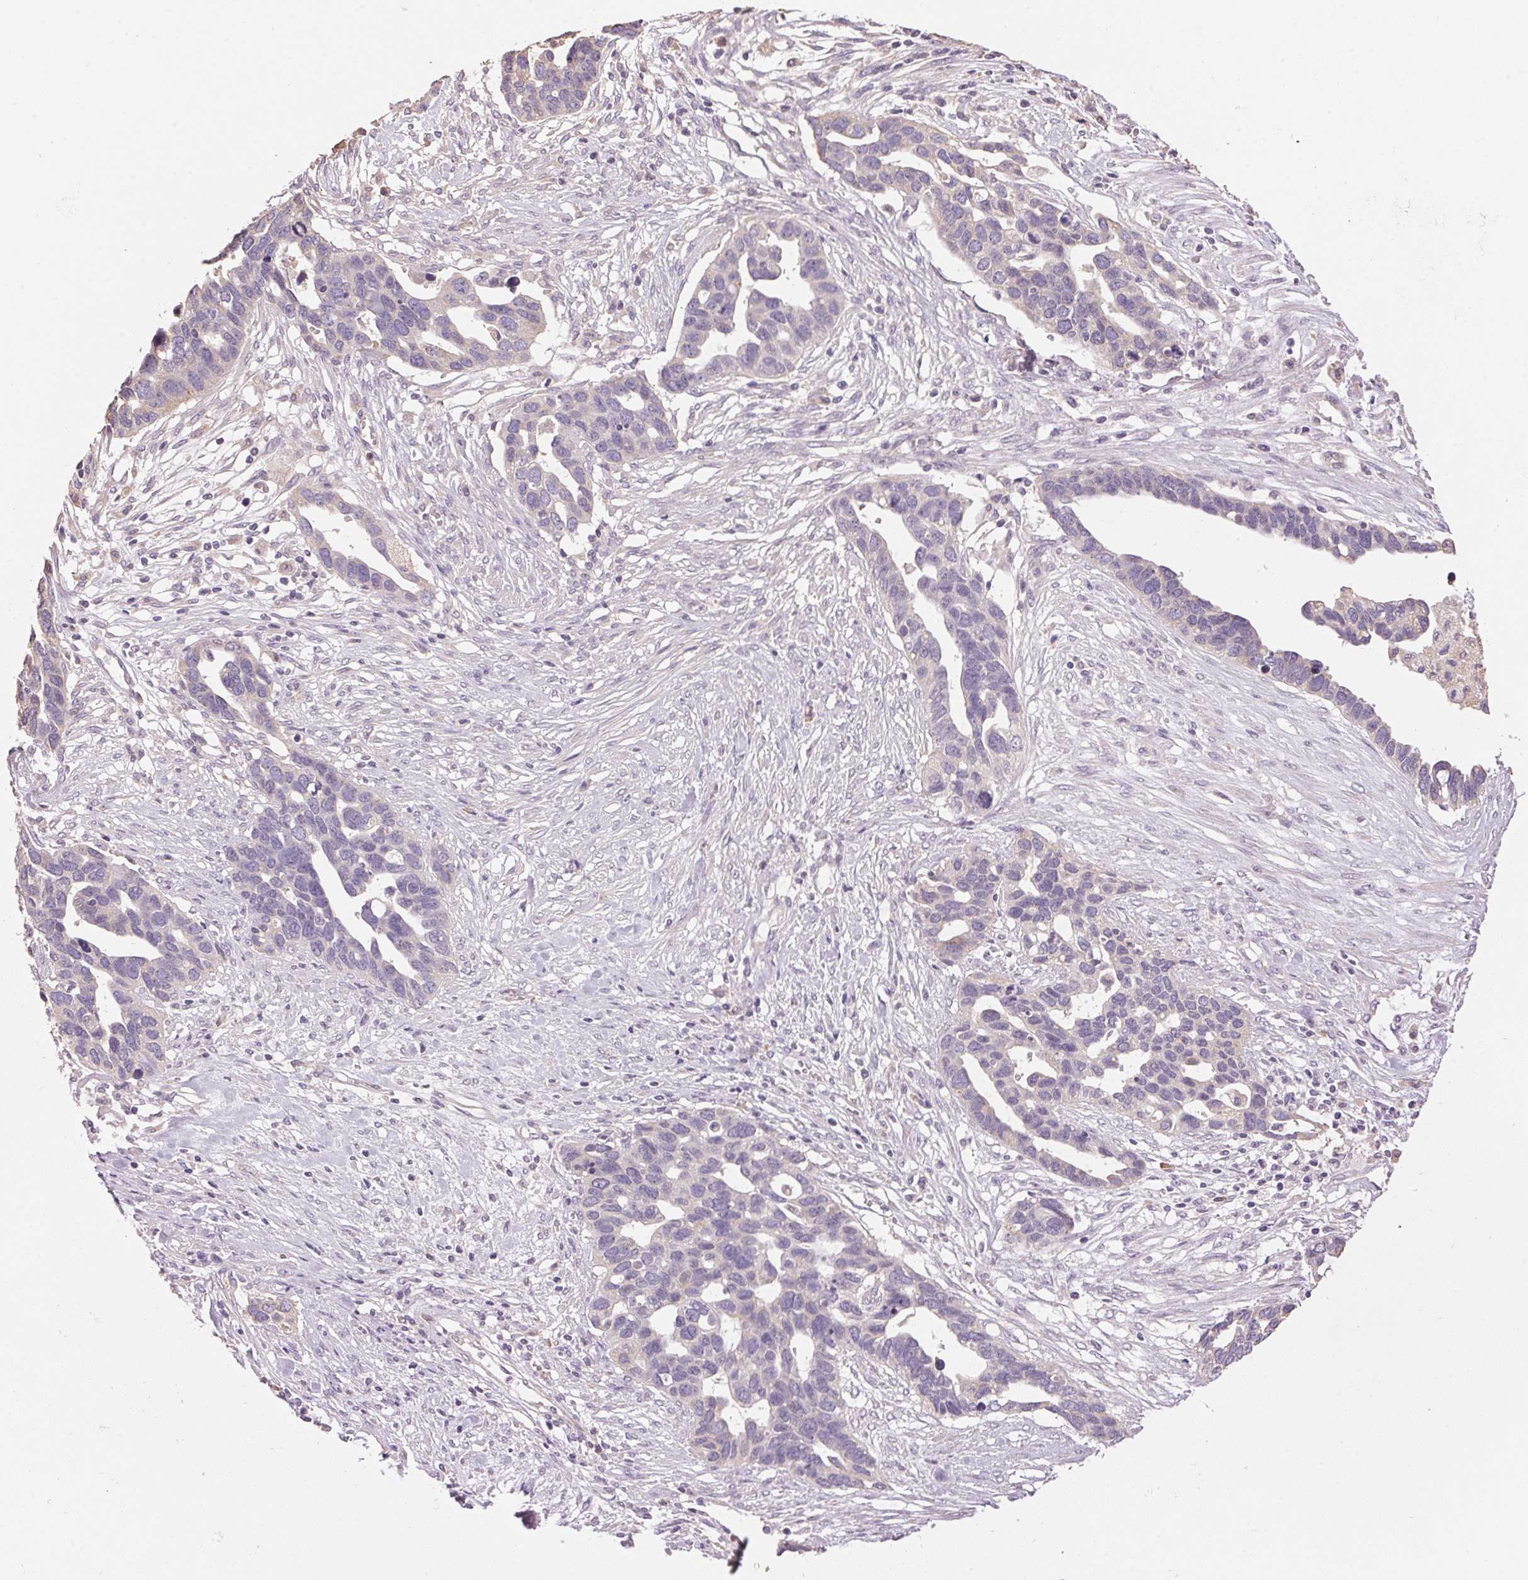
{"staining": {"intensity": "negative", "quantity": "none", "location": "none"}, "tissue": "ovarian cancer", "cell_type": "Tumor cells", "image_type": "cancer", "snomed": [{"axis": "morphology", "description": "Cystadenocarcinoma, serous, NOS"}, {"axis": "topography", "description": "Ovary"}], "caption": "Immunohistochemistry of human ovarian cancer (serous cystadenocarcinoma) reveals no staining in tumor cells.", "gene": "LYZL6", "patient": {"sex": "female", "age": 54}}